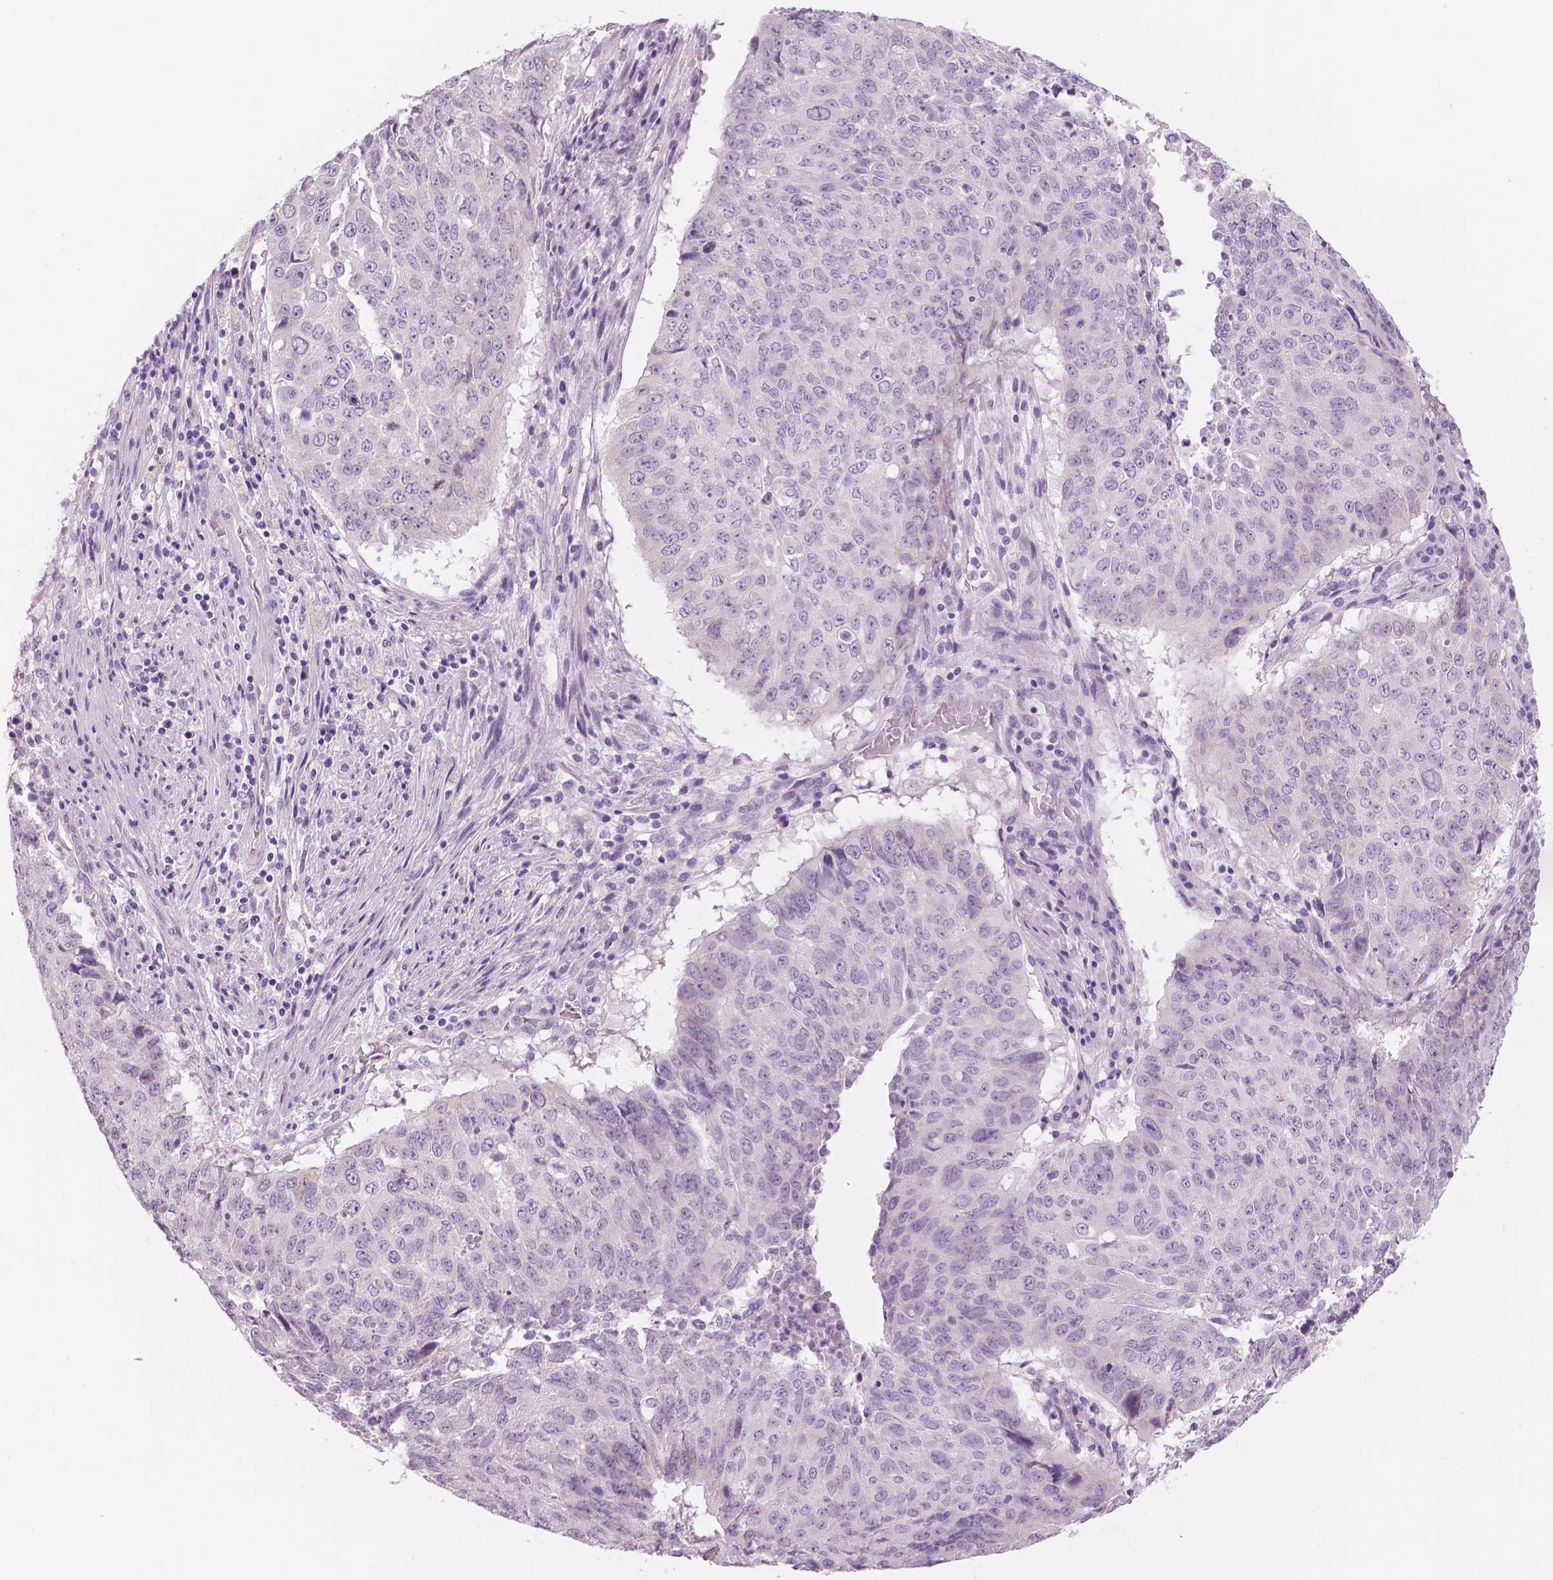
{"staining": {"intensity": "negative", "quantity": "none", "location": "none"}, "tissue": "lung cancer", "cell_type": "Tumor cells", "image_type": "cancer", "snomed": [{"axis": "morphology", "description": "Normal tissue, NOS"}, {"axis": "morphology", "description": "Squamous cell carcinoma, NOS"}, {"axis": "topography", "description": "Bronchus"}, {"axis": "topography", "description": "Lung"}], "caption": "Squamous cell carcinoma (lung) was stained to show a protein in brown. There is no significant positivity in tumor cells.", "gene": "SLC24A1", "patient": {"sex": "male", "age": 64}}